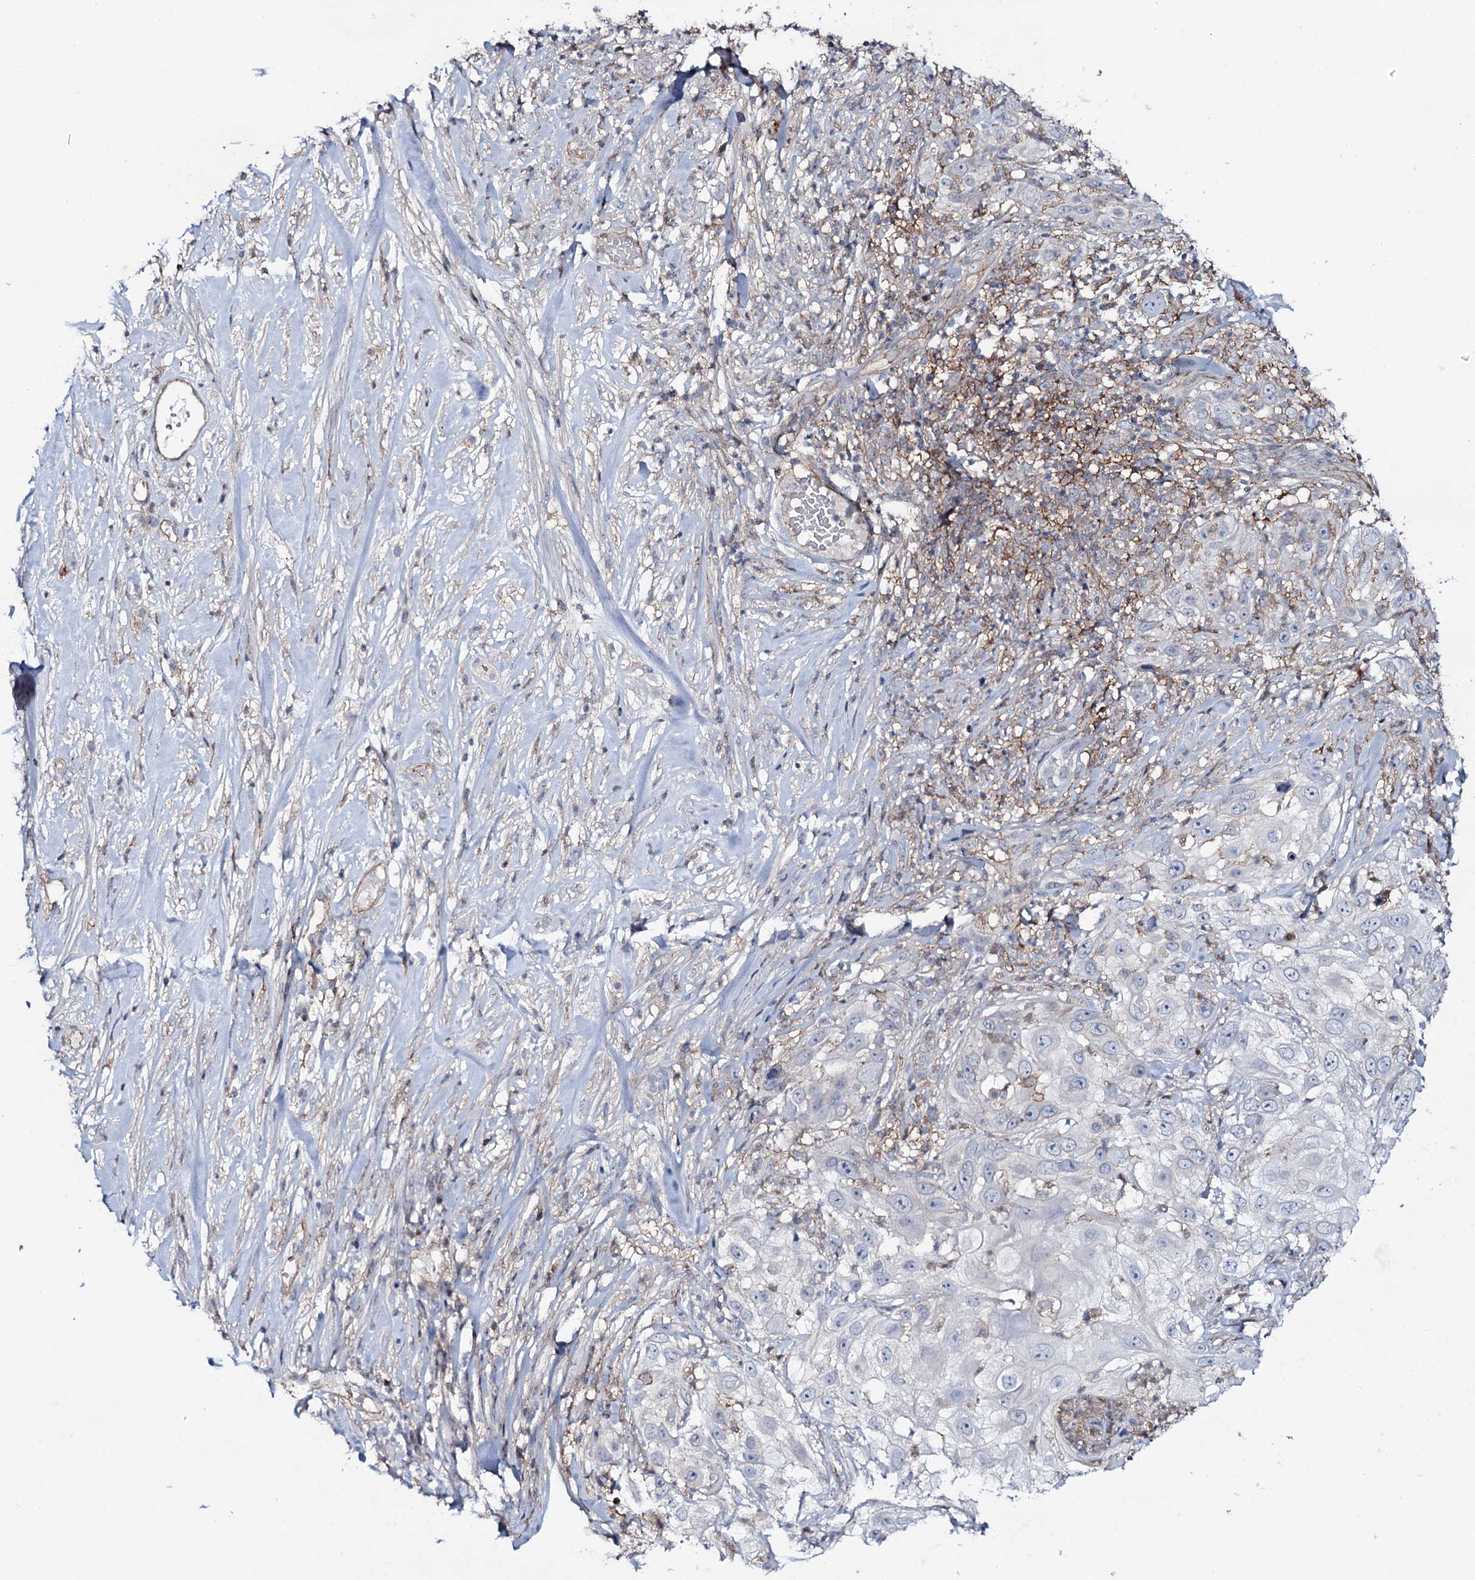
{"staining": {"intensity": "negative", "quantity": "none", "location": "none"}, "tissue": "skin cancer", "cell_type": "Tumor cells", "image_type": "cancer", "snomed": [{"axis": "morphology", "description": "Squamous cell carcinoma, NOS"}, {"axis": "topography", "description": "Skin"}], "caption": "This histopathology image is of skin cancer (squamous cell carcinoma) stained with immunohistochemistry (IHC) to label a protein in brown with the nuclei are counter-stained blue. There is no positivity in tumor cells. (Immunohistochemistry (ihc), brightfield microscopy, high magnification).", "gene": "SNAP23", "patient": {"sex": "female", "age": 44}}